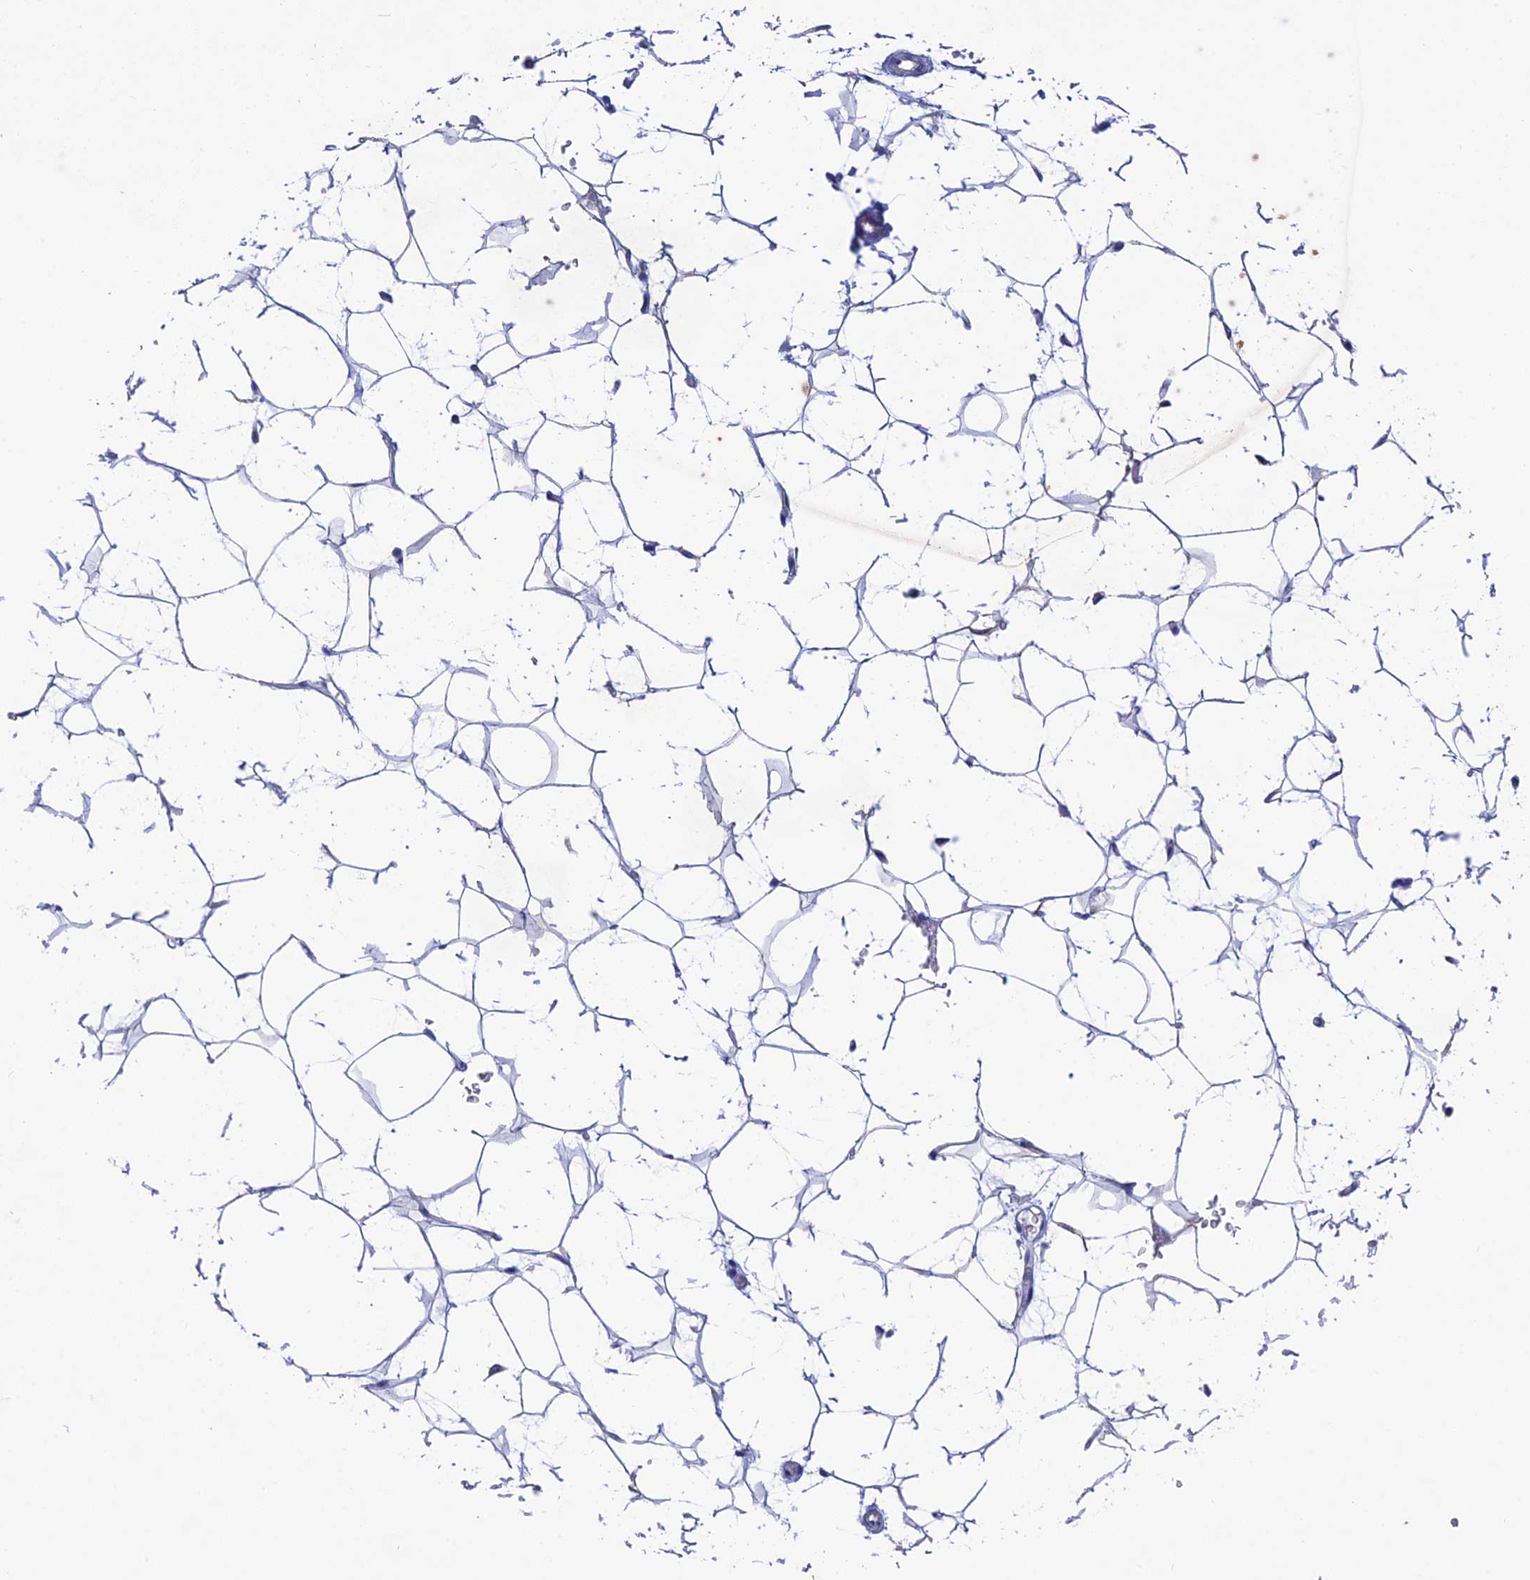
{"staining": {"intensity": "negative", "quantity": "none", "location": "none"}, "tissue": "adipose tissue", "cell_type": "Adipocytes", "image_type": "normal", "snomed": [{"axis": "morphology", "description": "Normal tissue, NOS"}, {"axis": "topography", "description": "Breast"}], "caption": "Adipose tissue stained for a protein using IHC demonstrates no expression adipocytes.", "gene": "AK4P3", "patient": {"sex": "female", "age": 26}}